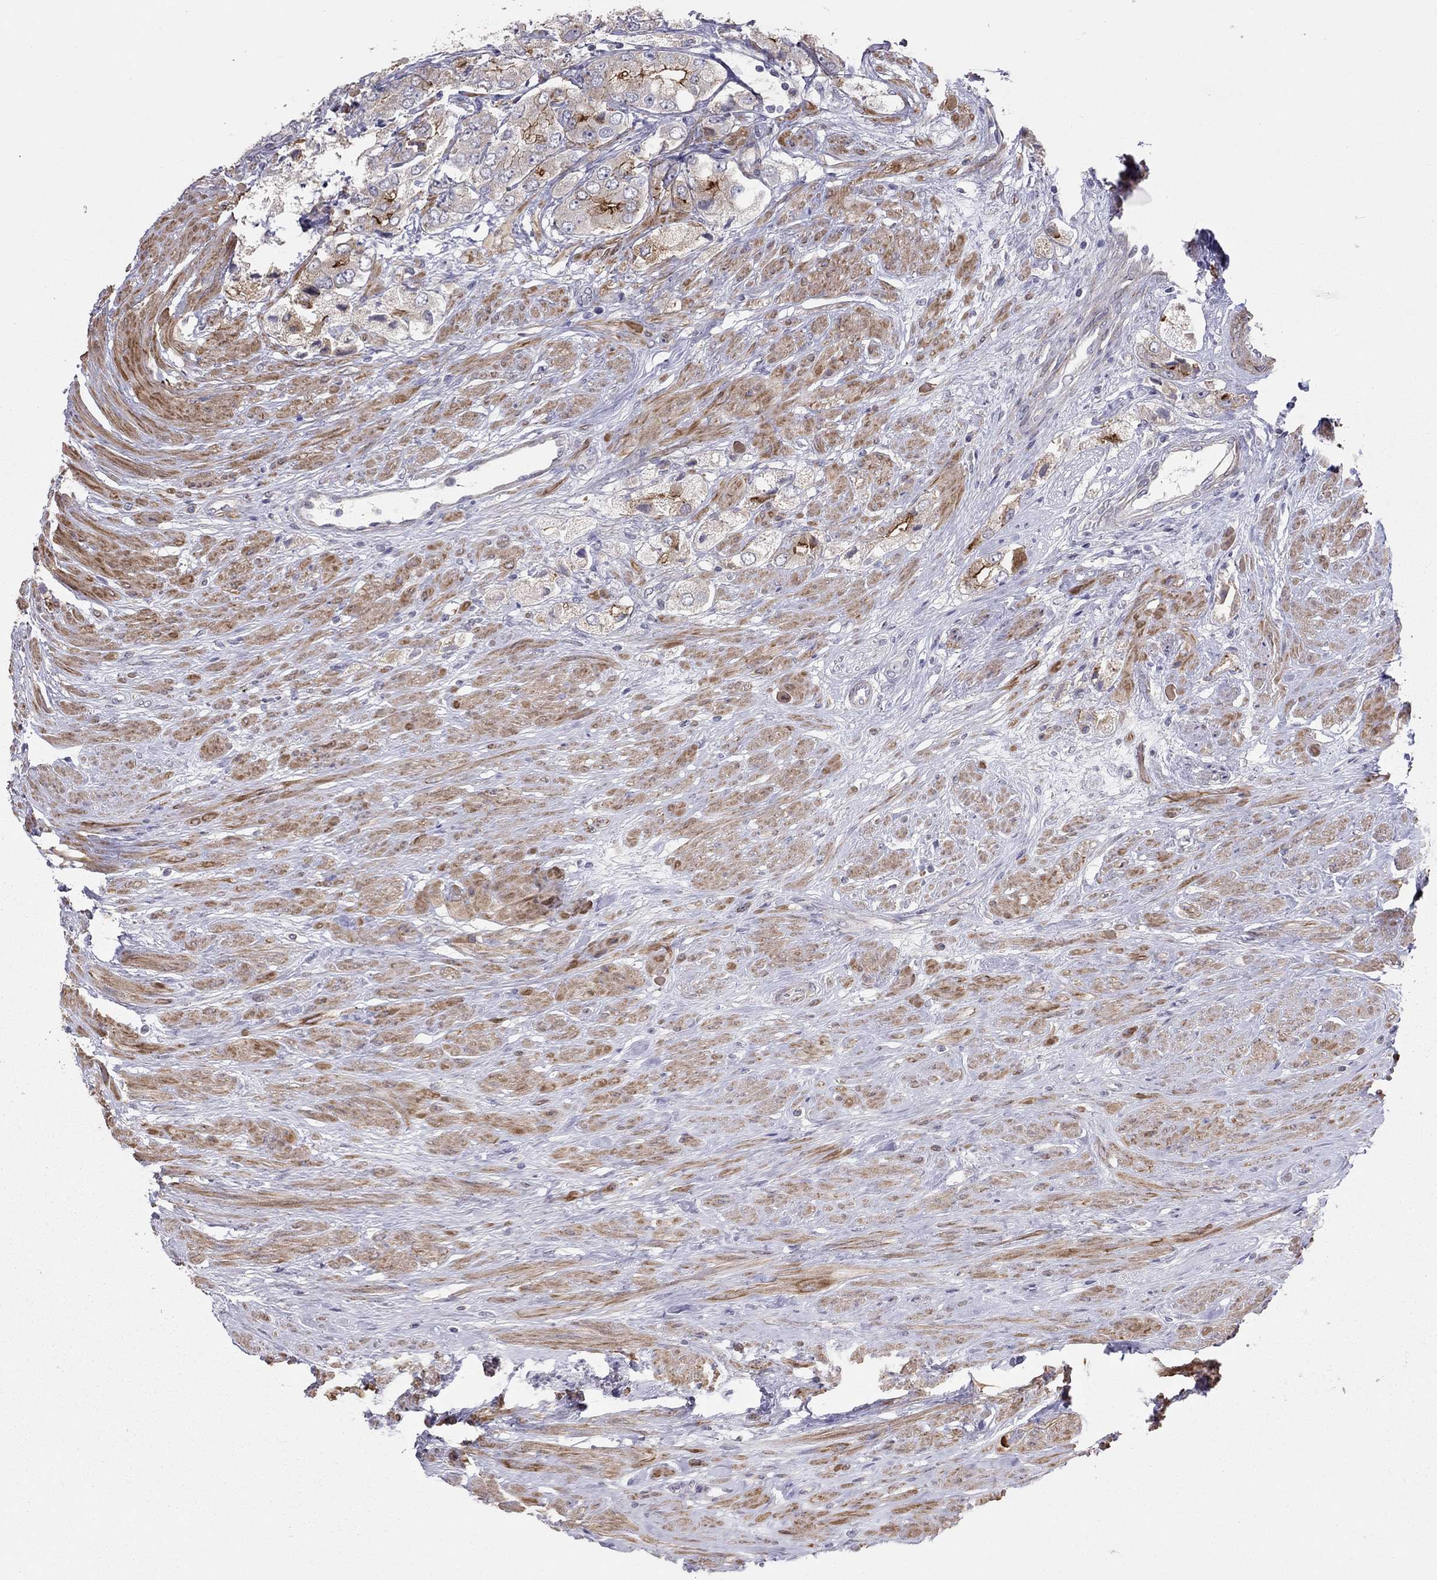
{"staining": {"intensity": "strong", "quantity": "<25%", "location": "cytoplasmic/membranous"}, "tissue": "prostate cancer", "cell_type": "Tumor cells", "image_type": "cancer", "snomed": [{"axis": "morphology", "description": "Adenocarcinoma, Low grade"}, {"axis": "topography", "description": "Prostate"}], "caption": "Immunohistochemistry (IHC) (DAB (3,3'-diaminobenzidine)) staining of prostate cancer (adenocarcinoma (low-grade)) exhibits strong cytoplasmic/membranous protein expression in about <25% of tumor cells.", "gene": "SYTL2", "patient": {"sex": "male", "age": 69}}